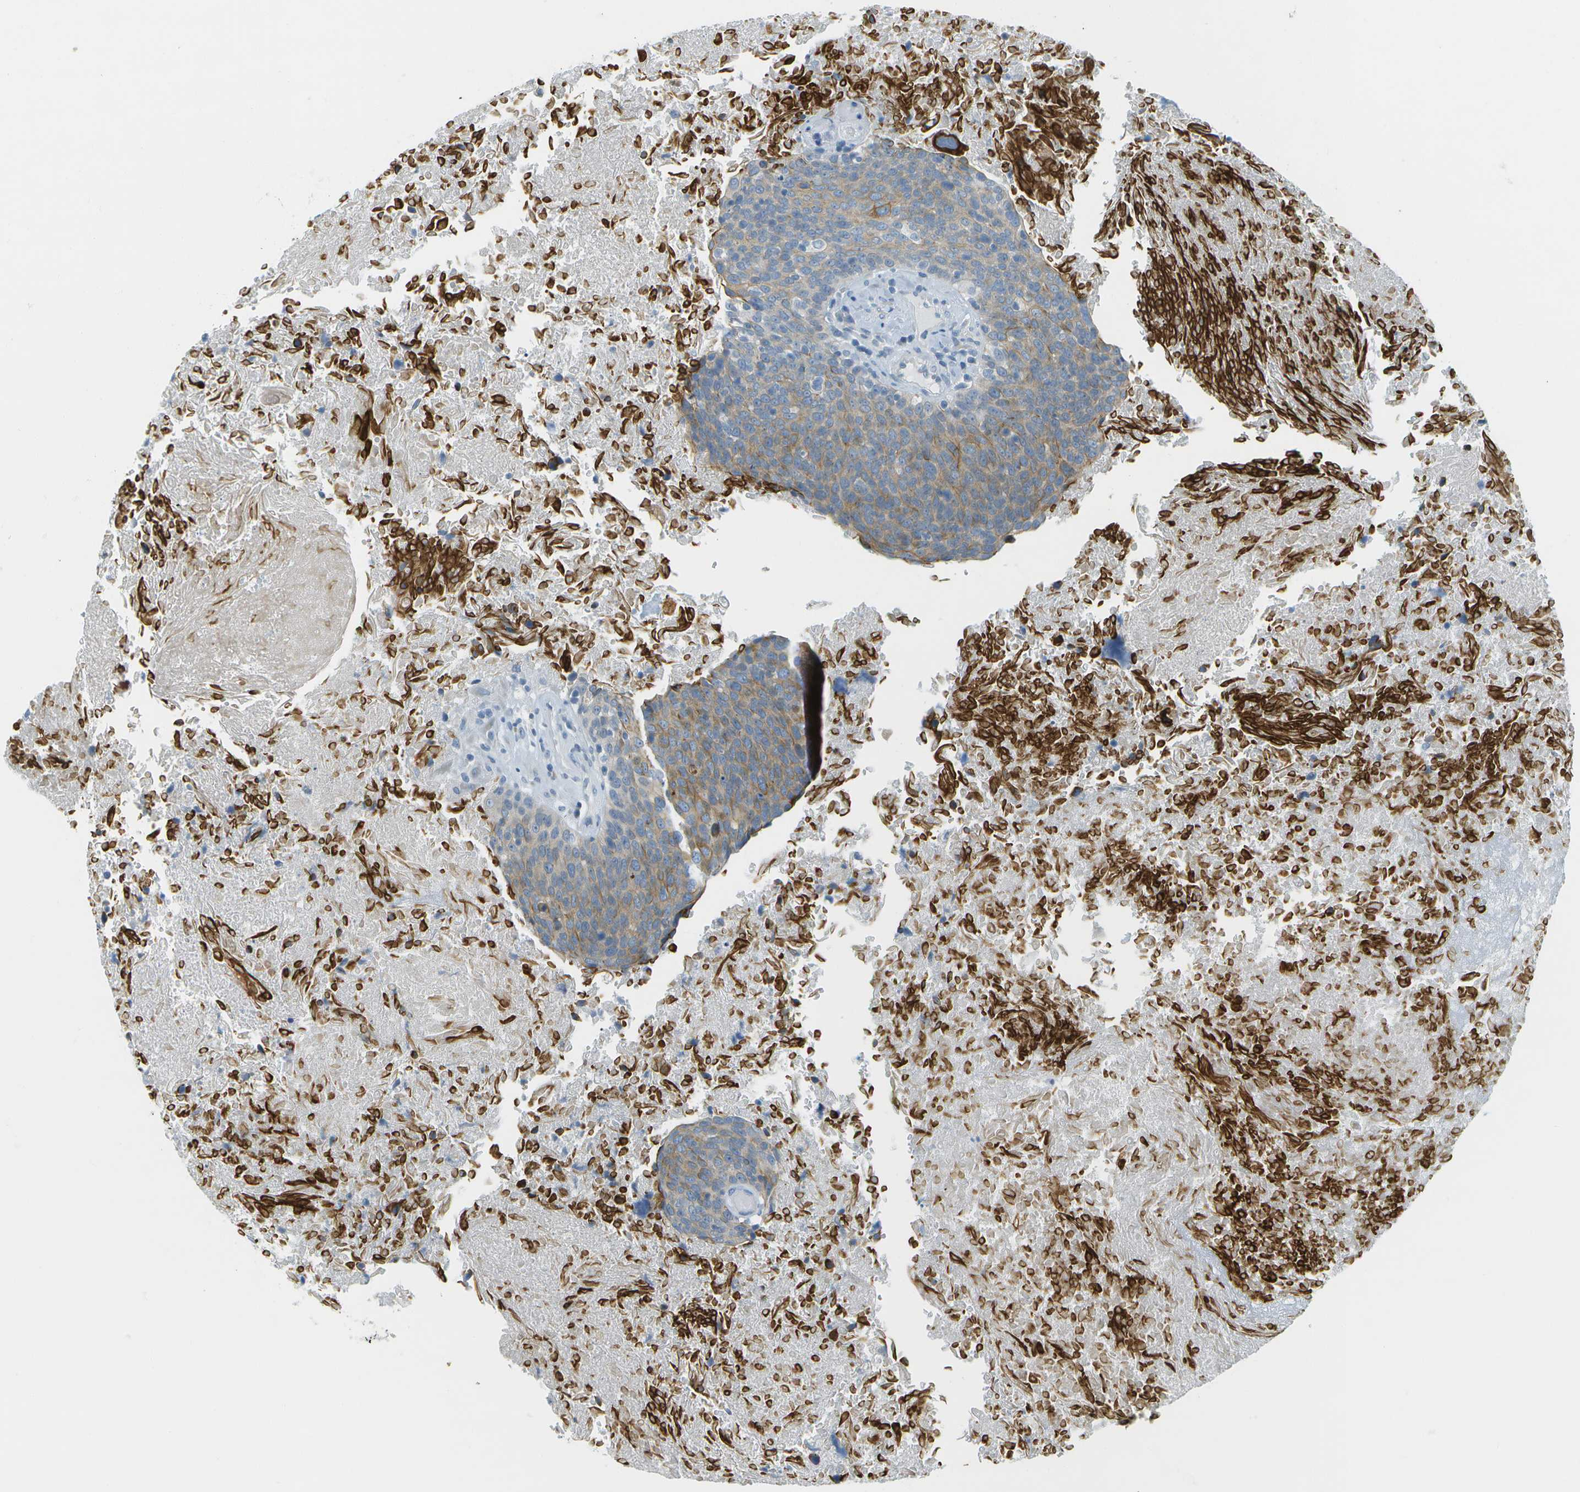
{"staining": {"intensity": "moderate", "quantity": "25%-75%", "location": "cytoplasmic/membranous"}, "tissue": "head and neck cancer", "cell_type": "Tumor cells", "image_type": "cancer", "snomed": [{"axis": "morphology", "description": "Squamous cell carcinoma, NOS"}, {"axis": "morphology", "description": "Squamous cell carcinoma, metastatic, NOS"}, {"axis": "topography", "description": "Lymph node"}, {"axis": "topography", "description": "Head-Neck"}], "caption": "Human head and neck squamous cell carcinoma stained with a protein marker shows moderate staining in tumor cells.", "gene": "SMYD5", "patient": {"sex": "male", "age": 62}}